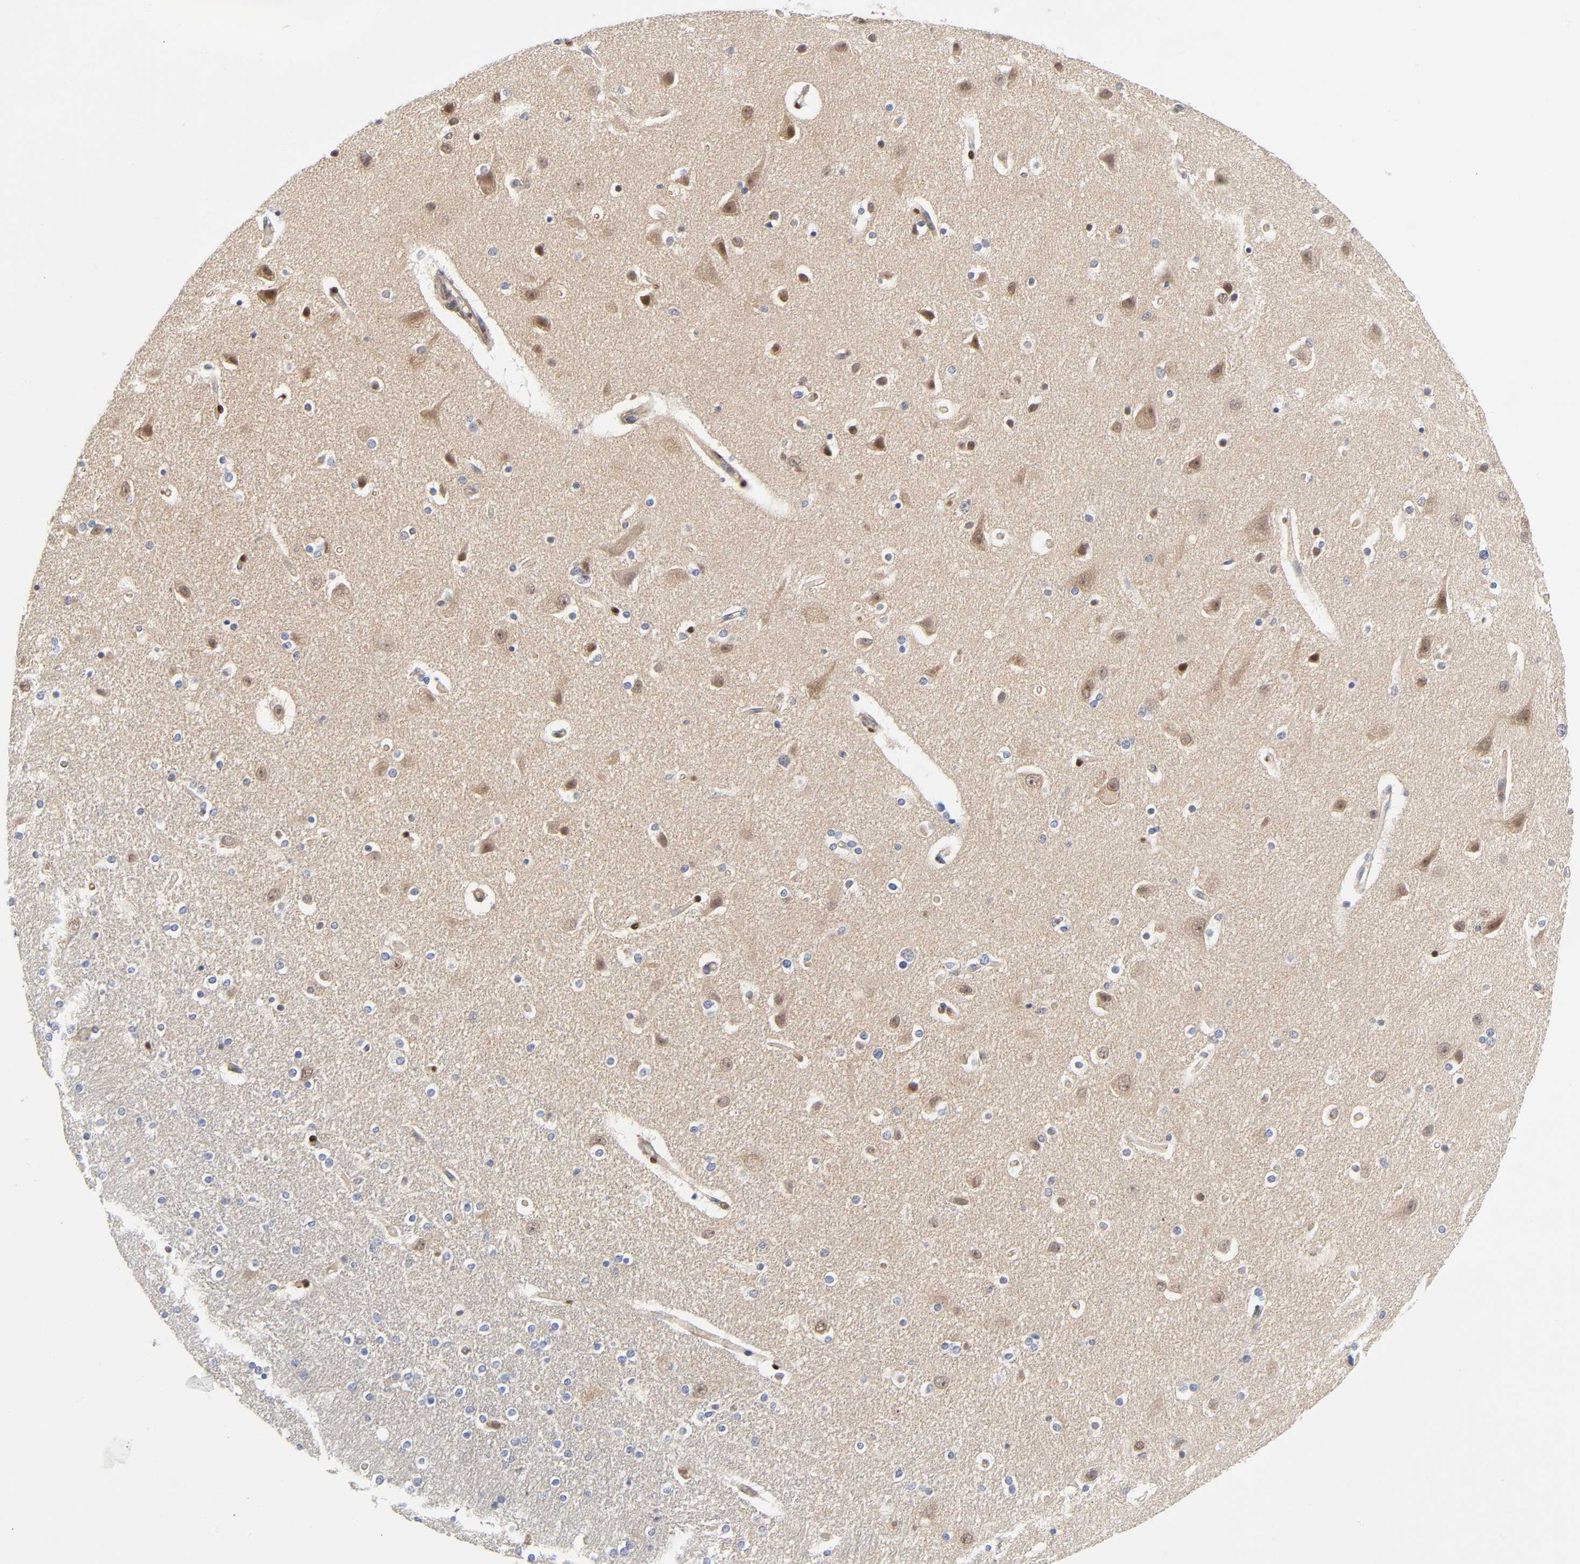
{"staining": {"intensity": "negative", "quantity": "none", "location": "none"}, "tissue": "caudate", "cell_type": "Glial cells", "image_type": "normal", "snomed": [{"axis": "morphology", "description": "Normal tissue, NOS"}, {"axis": "topography", "description": "Lateral ventricle wall"}], "caption": "Human caudate stained for a protein using immunohistochemistry (IHC) displays no expression in glial cells.", "gene": "PTEN", "patient": {"sex": "female", "age": 54}}